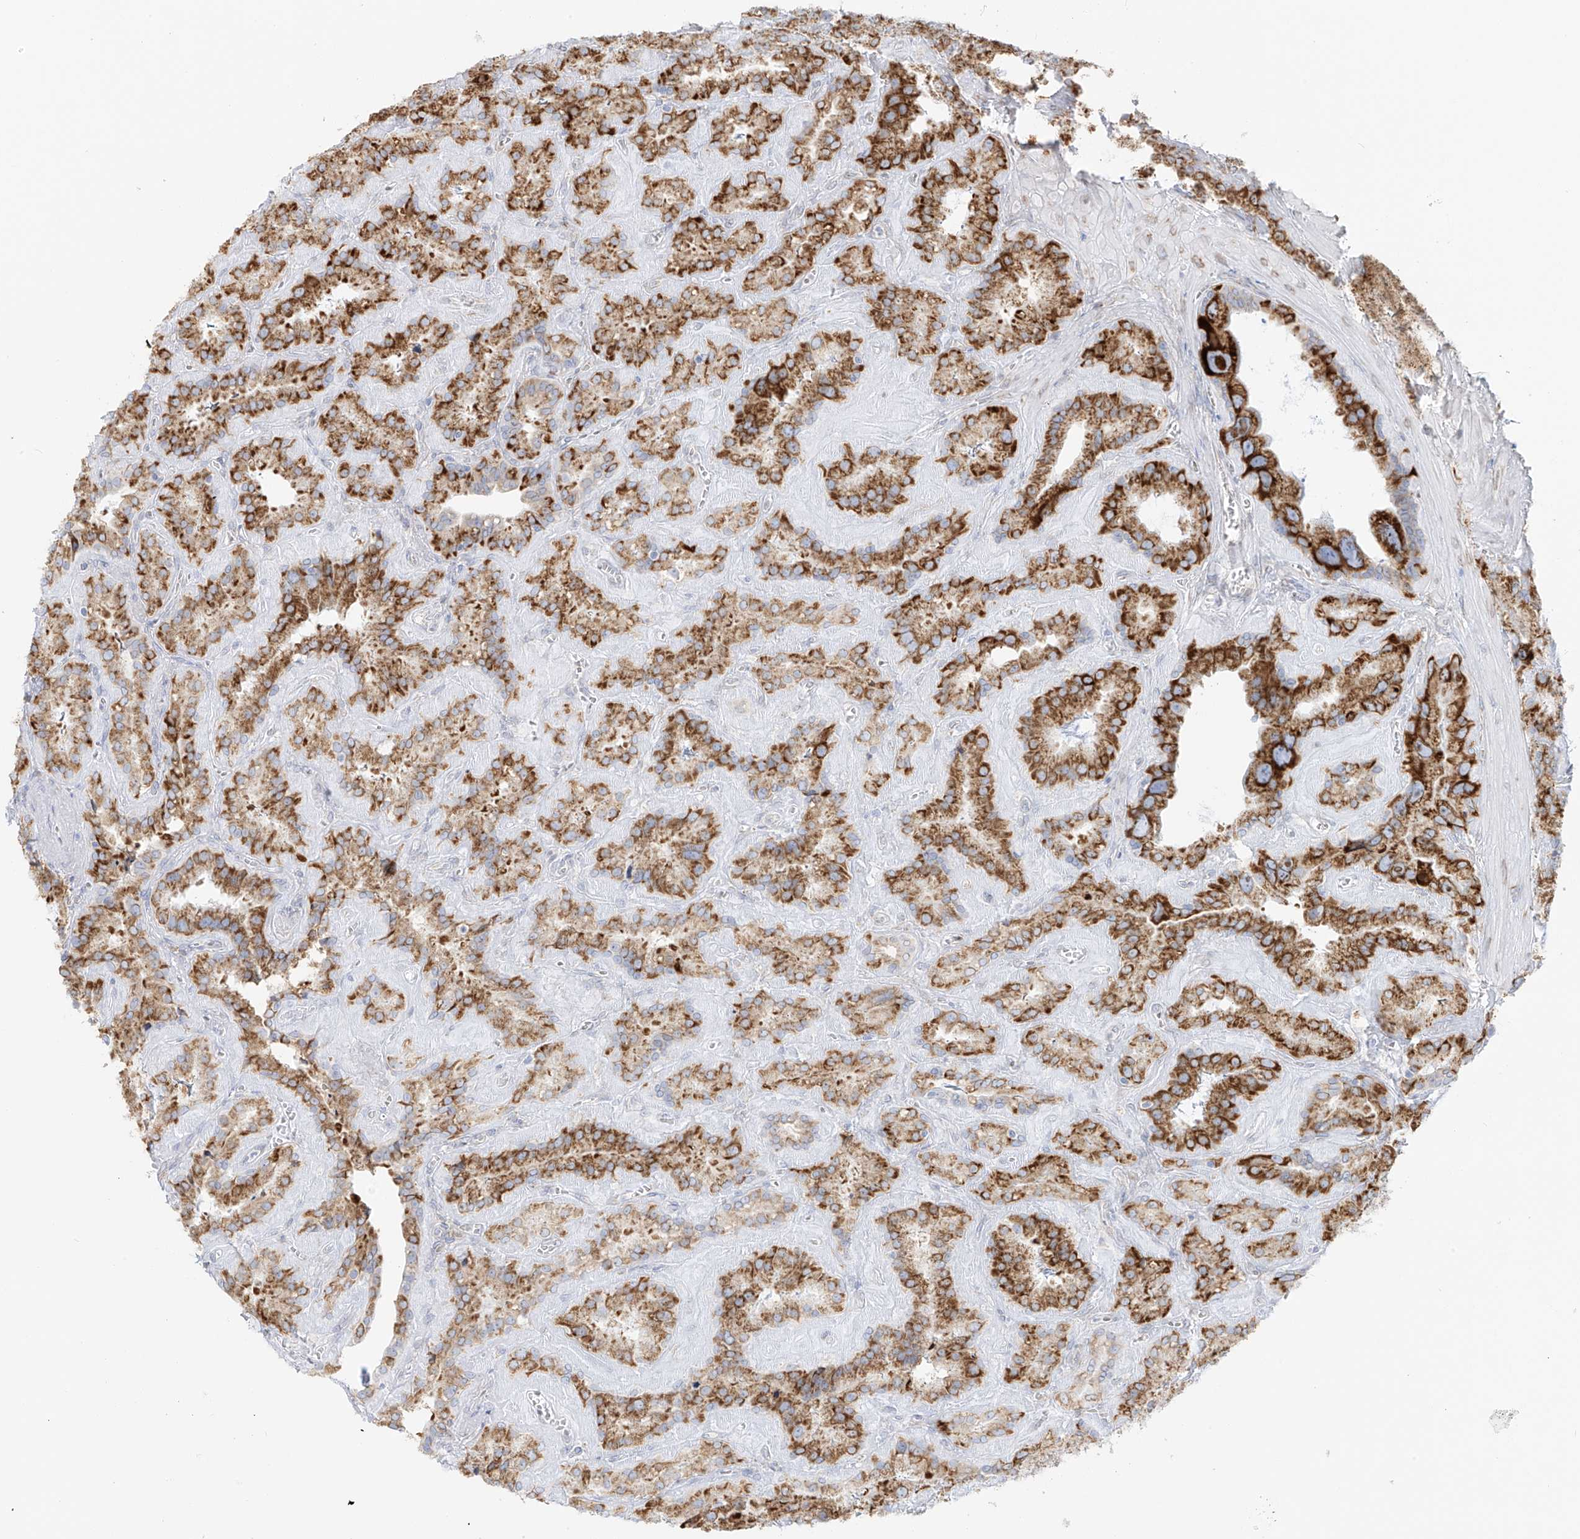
{"staining": {"intensity": "strong", "quantity": ">75%", "location": "cytoplasmic/membranous"}, "tissue": "seminal vesicle", "cell_type": "Glandular cells", "image_type": "normal", "snomed": [{"axis": "morphology", "description": "Normal tissue, NOS"}, {"axis": "topography", "description": "Prostate"}, {"axis": "topography", "description": "Seminal veicle"}], "caption": "Immunohistochemistry (IHC) image of normal seminal vesicle: seminal vesicle stained using immunohistochemistry displays high levels of strong protein expression localized specifically in the cytoplasmic/membranous of glandular cells, appearing as a cytoplasmic/membranous brown color.", "gene": "LRRC59", "patient": {"sex": "male", "age": 59}}